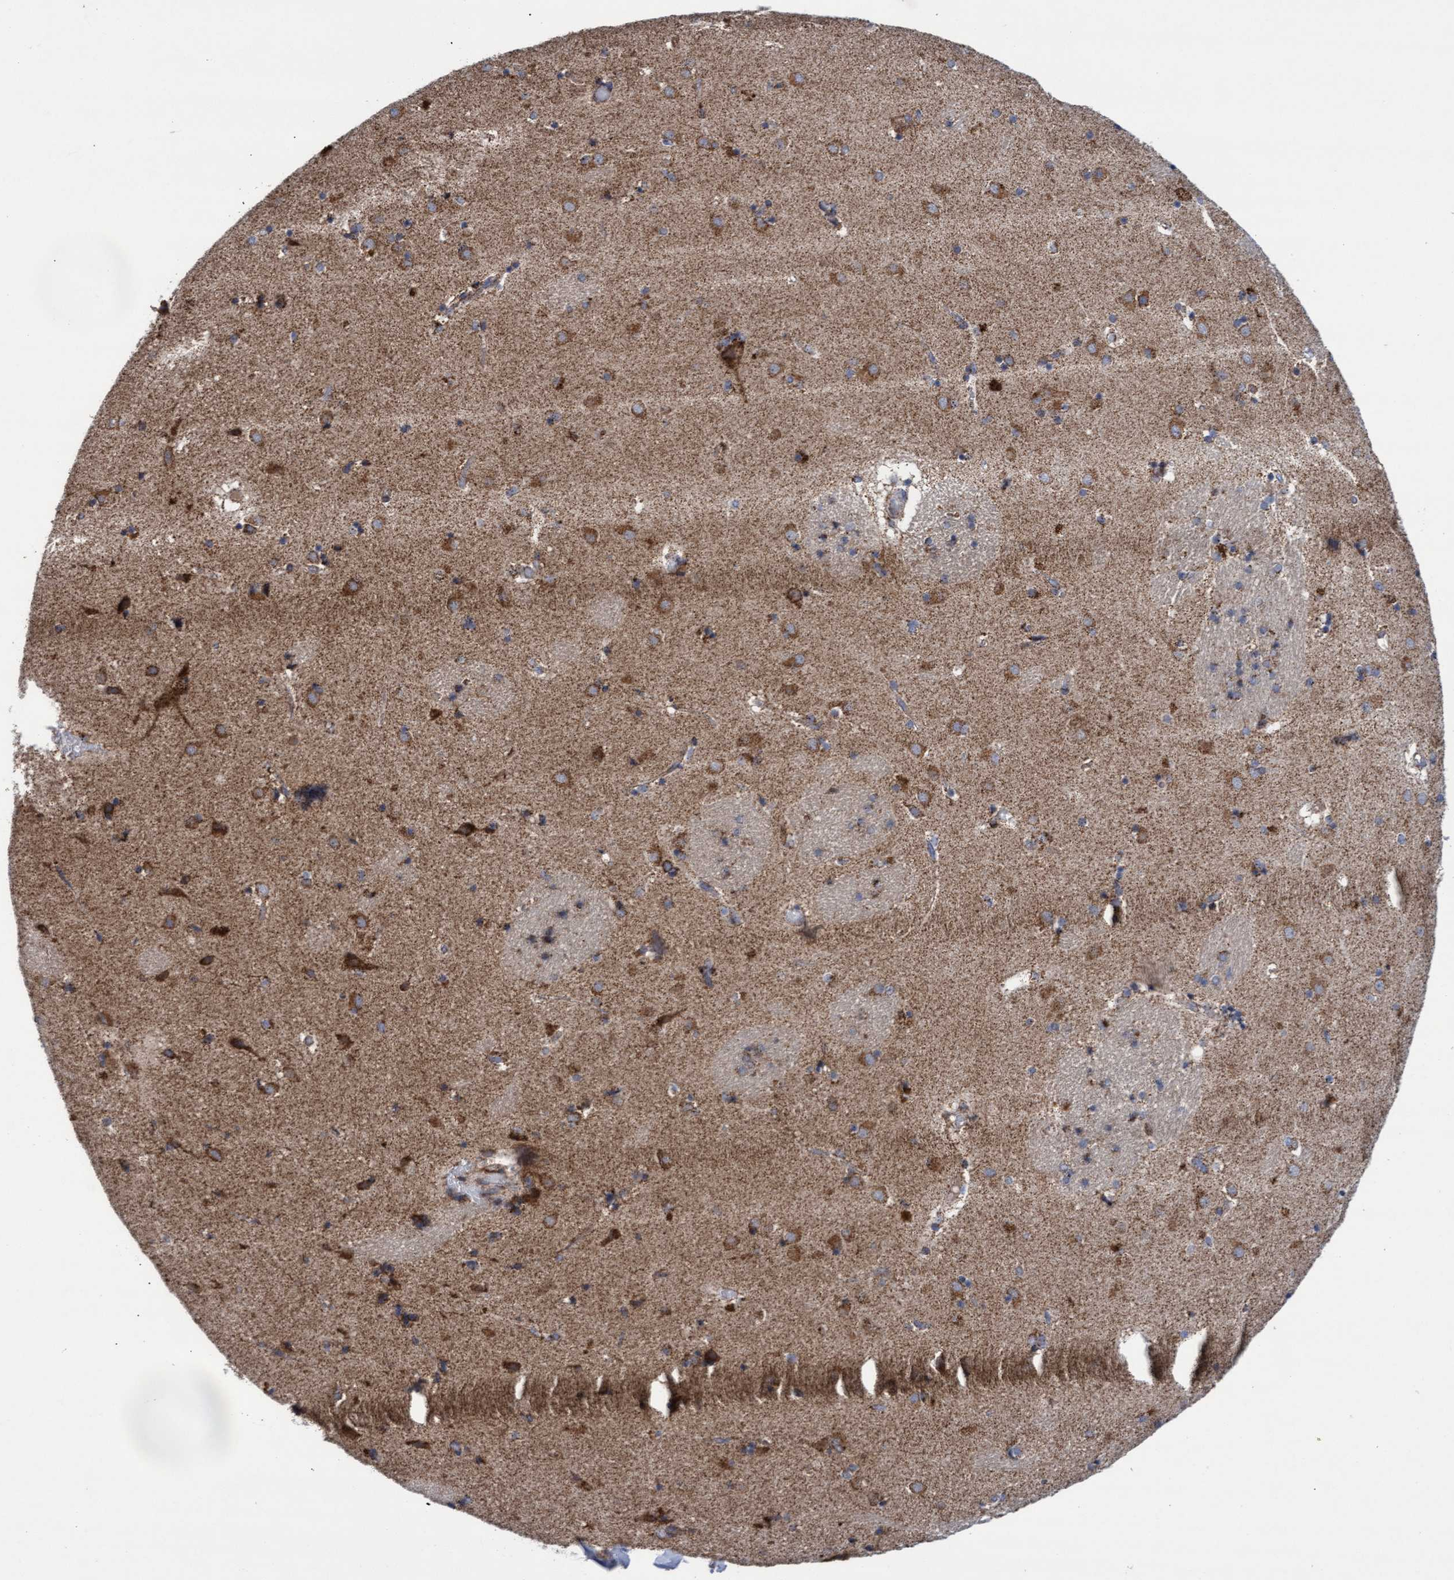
{"staining": {"intensity": "moderate", "quantity": ">75%", "location": "cytoplasmic/membranous"}, "tissue": "caudate", "cell_type": "Glial cells", "image_type": "normal", "snomed": [{"axis": "morphology", "description": "Normal tissue, NOS"}, {"axis": "topography", "description": "Lateral ventricle wall"}], "caption": "Protein expression by immunohistochemistry reveals moderate cytoplasmic/membranous expression in about >75% of glial cells in unremarkable caudate.", "gene": "MRPL38", "patient": {"sex": "male", "age": 70}}